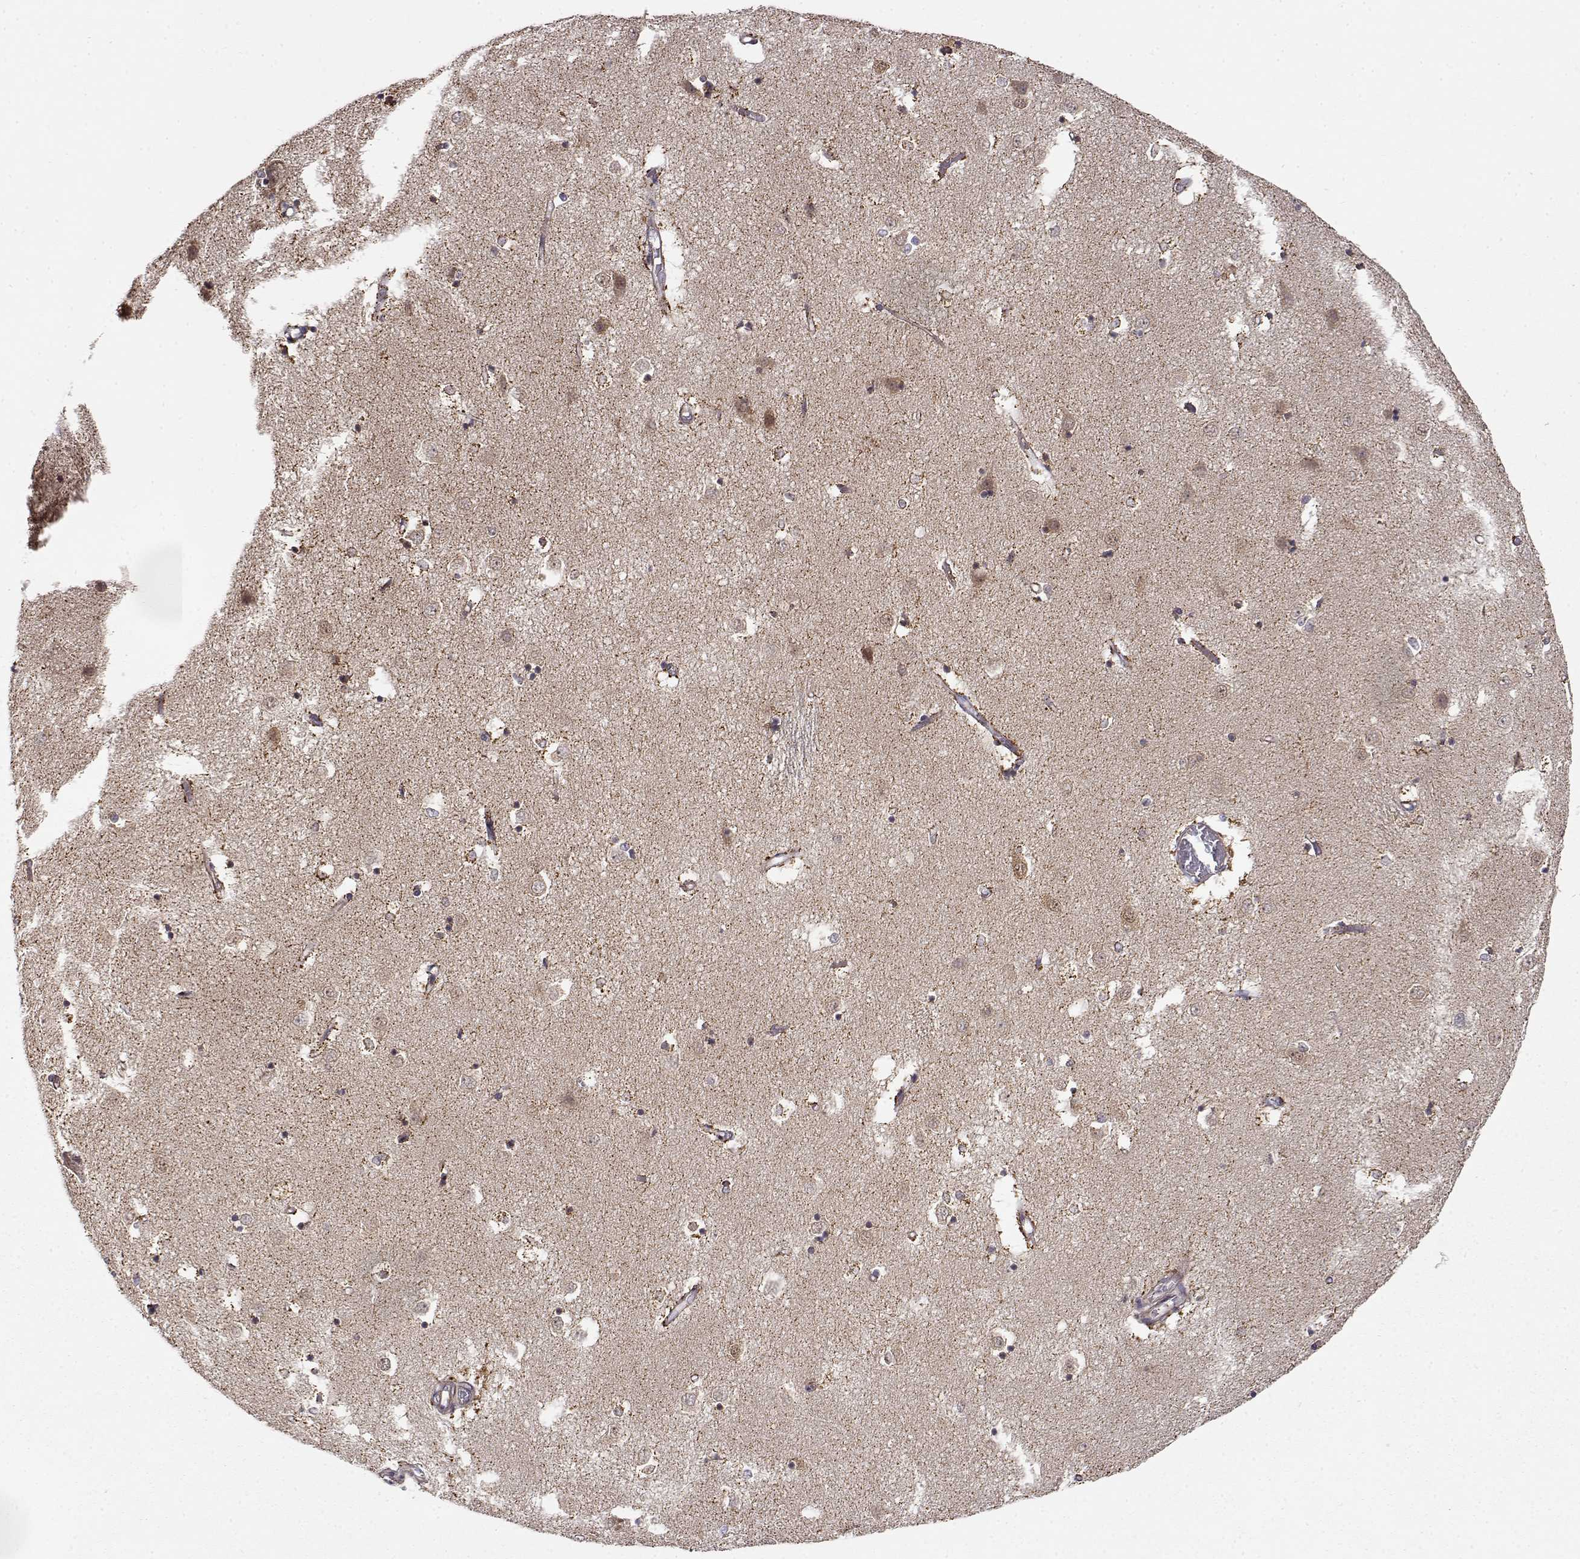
{"staining": {"intensity": "strong", "quantity": "<25%", "location": "cytoplasmic/membranous"}, "tissue": "caudate", "cell_type": "Glial cells", "image_type": "normal", "snomed": [{"axis": "morphology", "description": "Normal tissue, NOS"}, {"axis": "topography", "description": "Lateral ventricle wall"}], "caption": "Strong cytoplasmic/membranous expression is seen in approximately <25% of glial cells in unremarkable caudate. Using DAB (3,3'-diaminobenzidine) (brown) and hematoxylin (blue) stains, captured at high magnification using brightfield microscopy.", "gene": "PAIP1", "patient": {"sex": "male", "age": 54}}